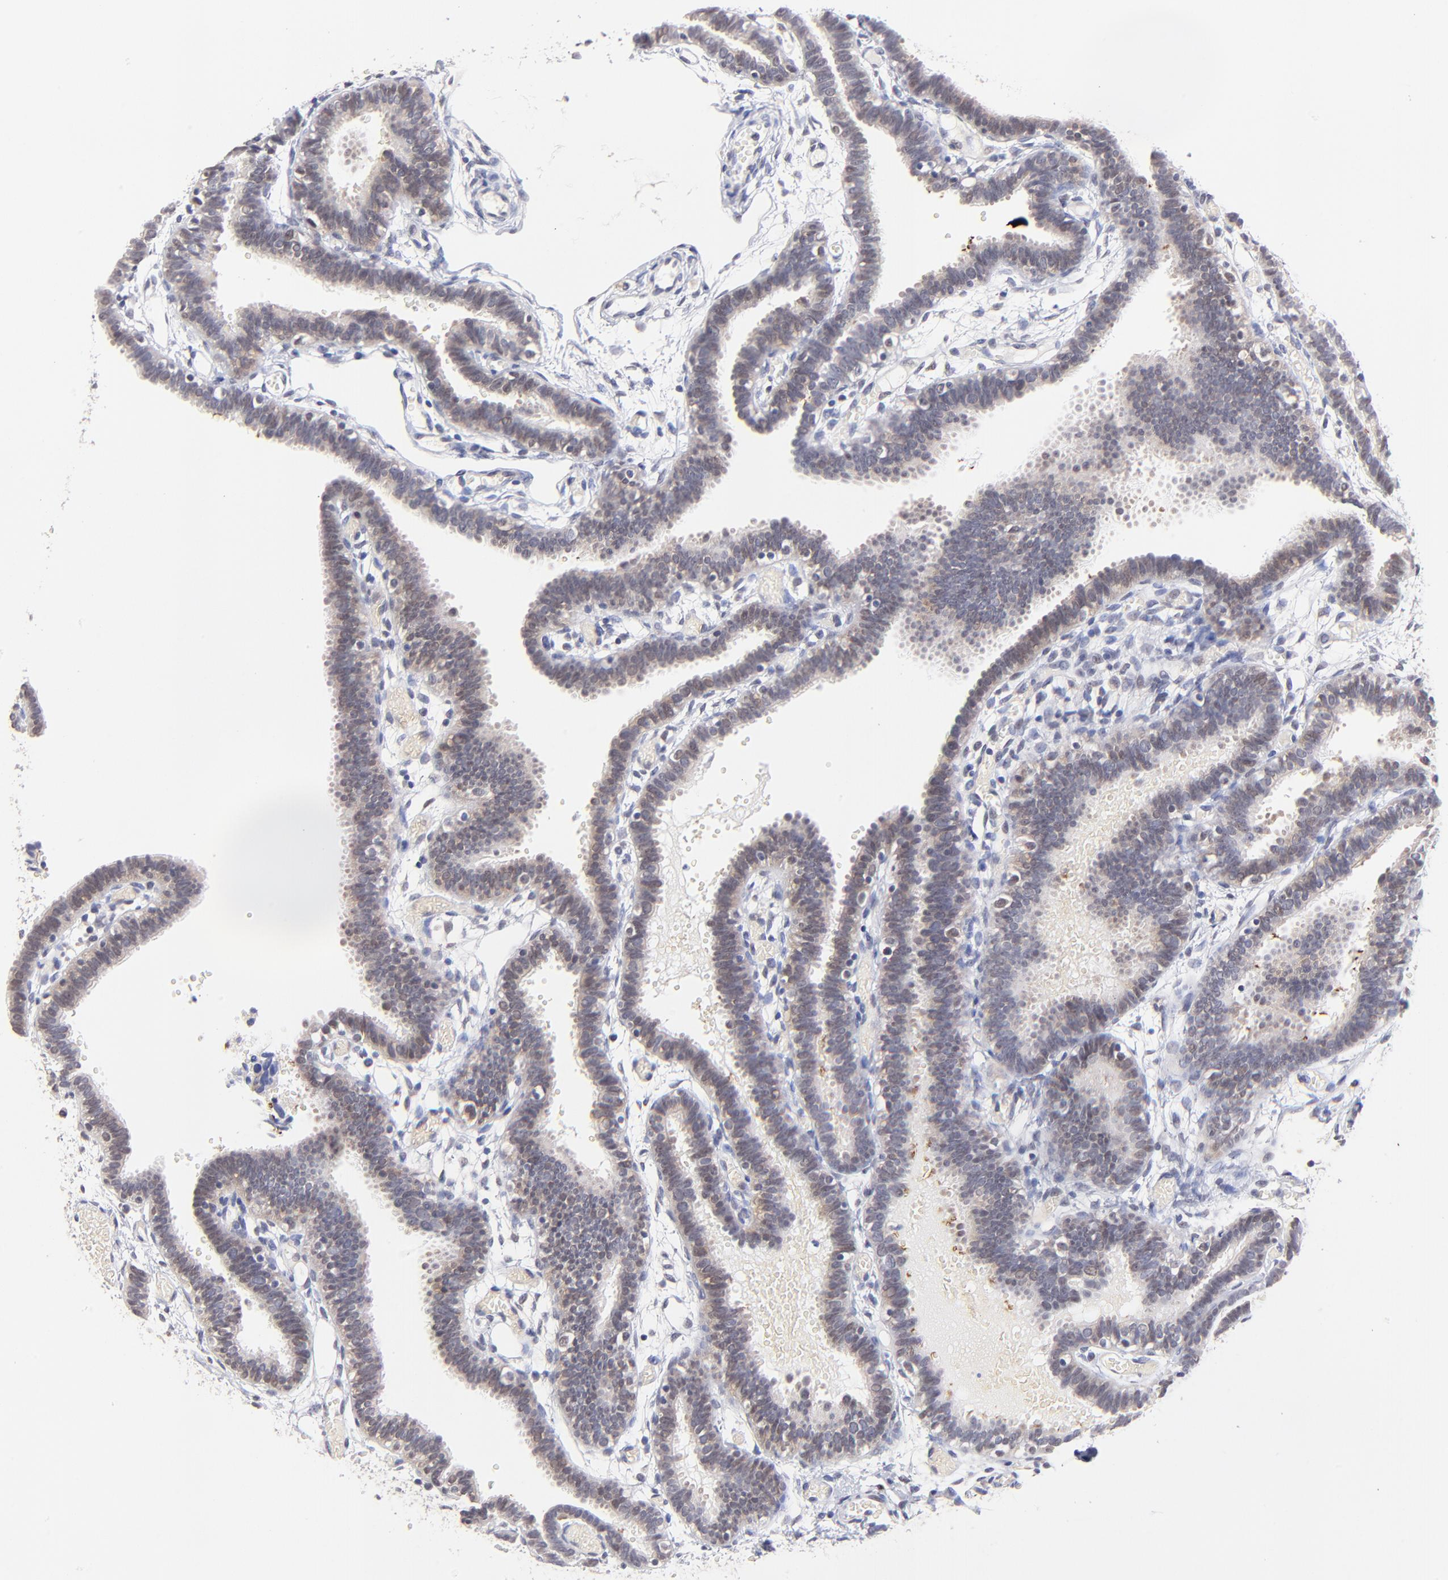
{"staining": {"intensity": "weak", "quantity": "25%-75%", "location": "cytoplasmic/membranous"}, "tissue": "fallopian tube", "cell_type": "Glandular cells", "image_type": "normal", "snomed": [{"axis": "morphology", "description": "Normal tissue, NOS"}, {"axis": "topography", "description": "Fallopian tube"}], "caption": "Protein analysis of benign fallopian tube displays weak cytoplasmic/membranous positivity in about 25%-75% of glandular cells.", "gene": "ZNF155", "patient": {"sex": "female", "age": 29}}